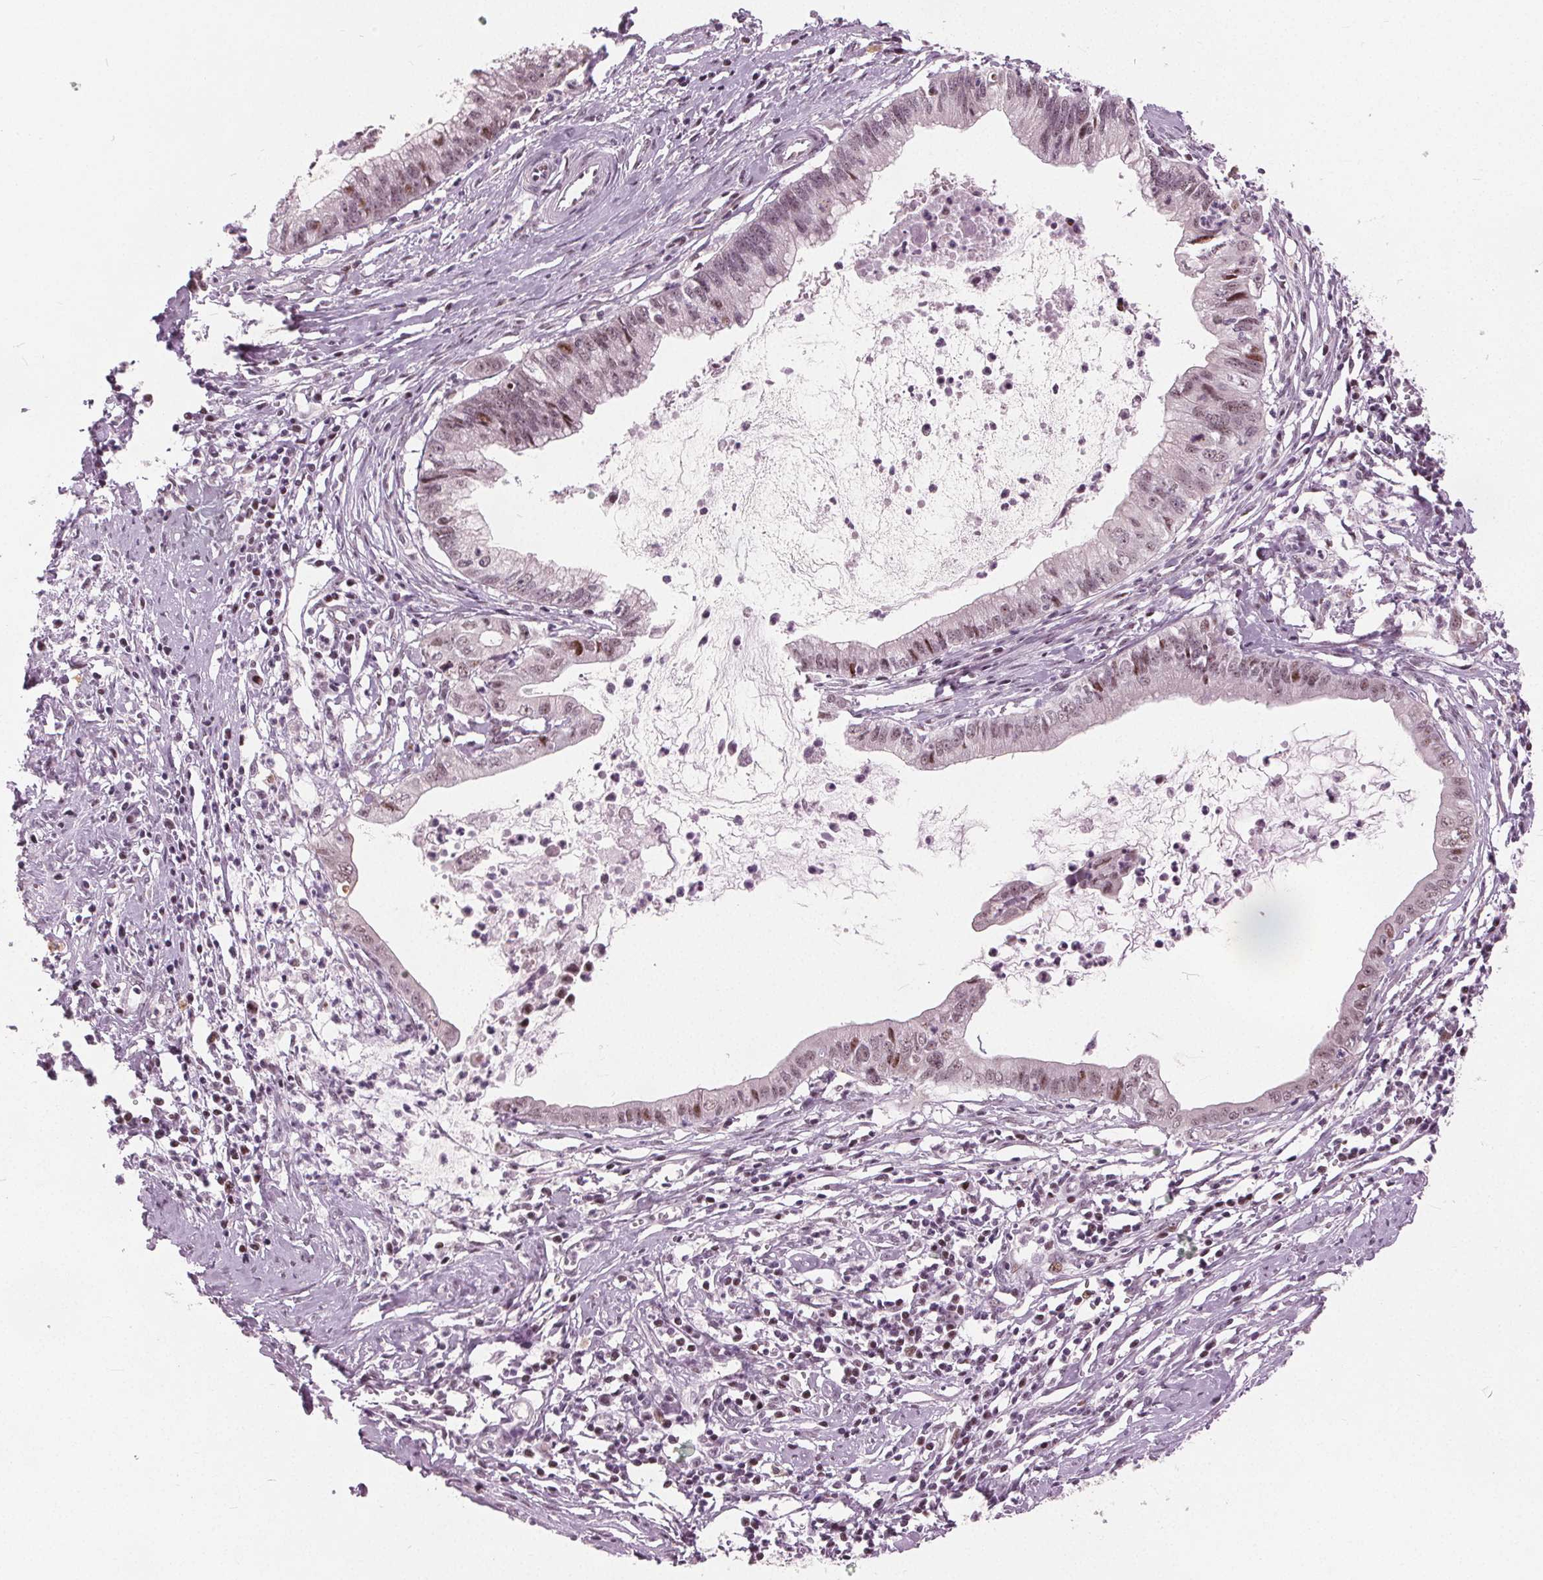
{"staining": {"intensity": "weak", "quantity": "25%-75%", "location": "nuclear"}, "tissue": "cervical cancer", "cell_type": "Tumor cells", "image_type": "cancer", "snomed": [{"axis": "morphology", "description": "Normal tissue, NOS"}, {"axis": "morphology", "description": "Adenocarcinoma, NOS"}, {"axis": "topography", "description": "Cervix"}], "caption": "Immunohistochemical staining of human cervical adenocarcinoma reveals low levels of weak nuclear positivity in approximately 25%-75% of tumor cells.", "gene": "TTC34", "patient": {"sex": "female", "age": 38}}